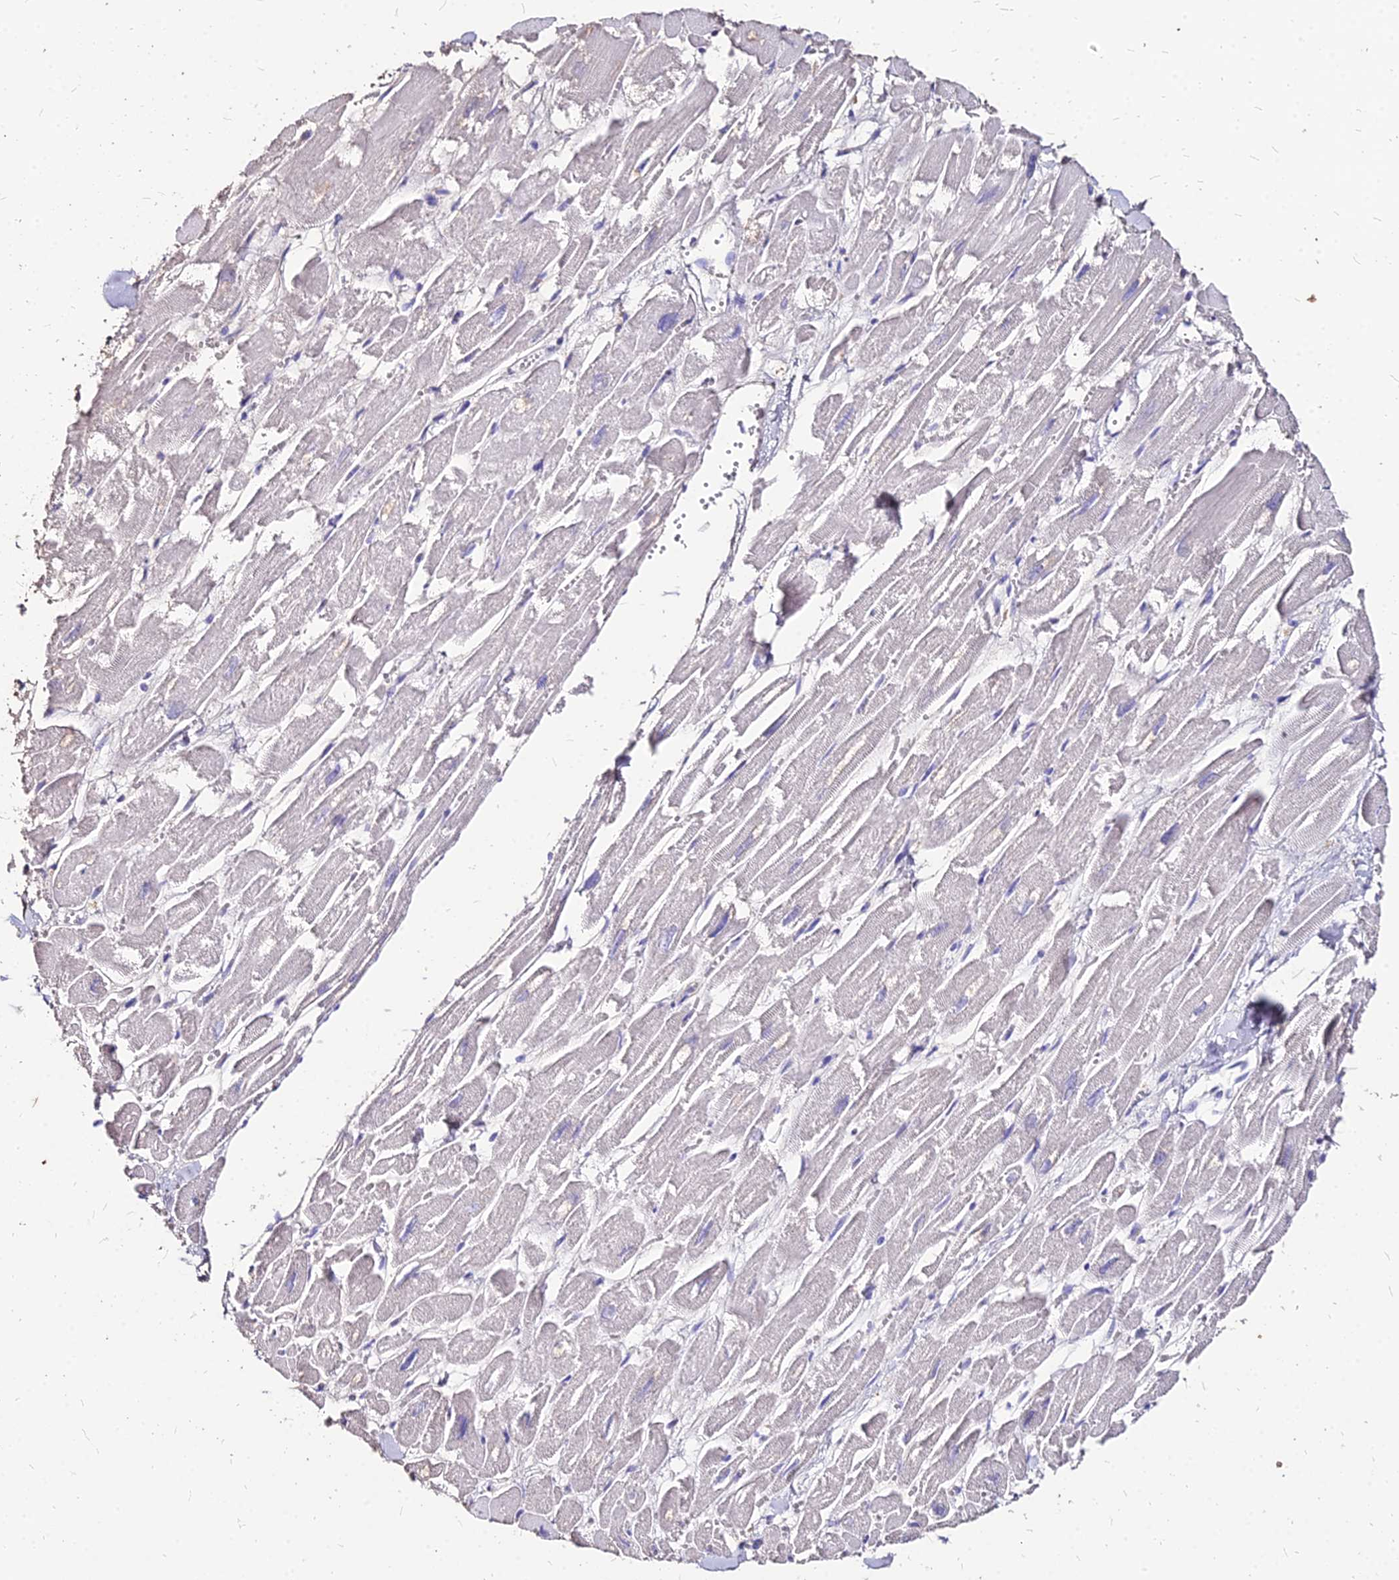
{"staining": {"intensity": "negative", "quantity": "none", "location": "none"}, "tissue": "heart muscle", "cell_type": "Cardiomyocytes", "image_type": "normal", "snomed": [{"axis": "morphology", "description": "Normal tissue, NOS"}, {"axis": "topography", "description": "Heart"}], "caption": "The IHC histopathology image has no significant expression in cardiomyocytes of heart muscle.", "gene": "NME5", "patient": {"sex": "male", "age": 54}}